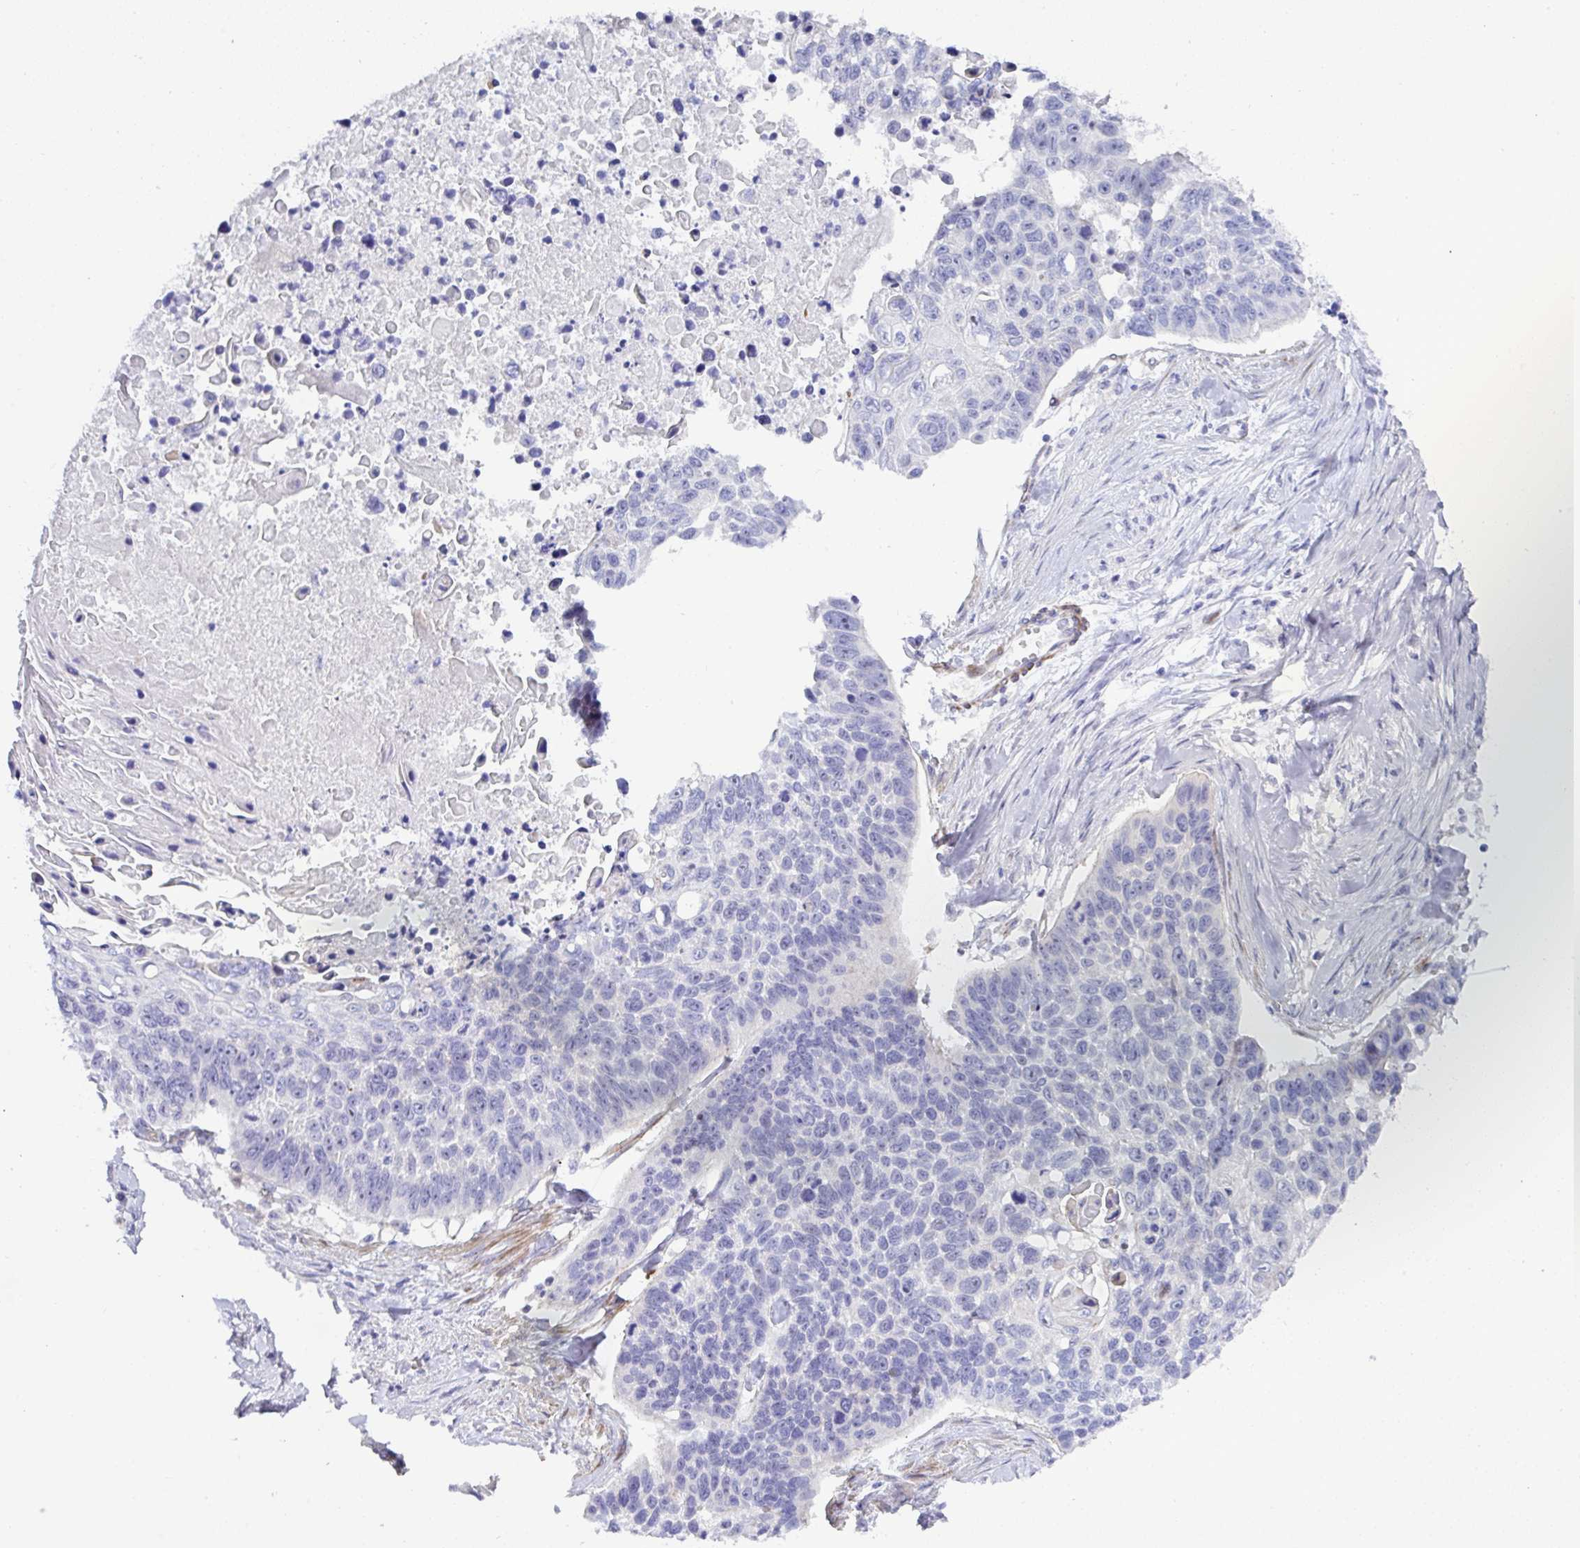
{"staining": {"intensity": "negative", "quantity": "none", "location": "none"}, "tissue": "lung cancer", "cell_type": "Tumor cells", "image_type": "cancer", "snomed": [{"axis": "morphology", "description": "Squamous cell carcinoma, NOS"}, {"axis": "topography", "description": "Lung"}], "caption": "Squamous cell carcinoma (lung) was stained to show a protein in brown. There is no significant positivity in tumor cells.", "gene": "ZNF713", "patient": {"sex": "male", "age": 62}}